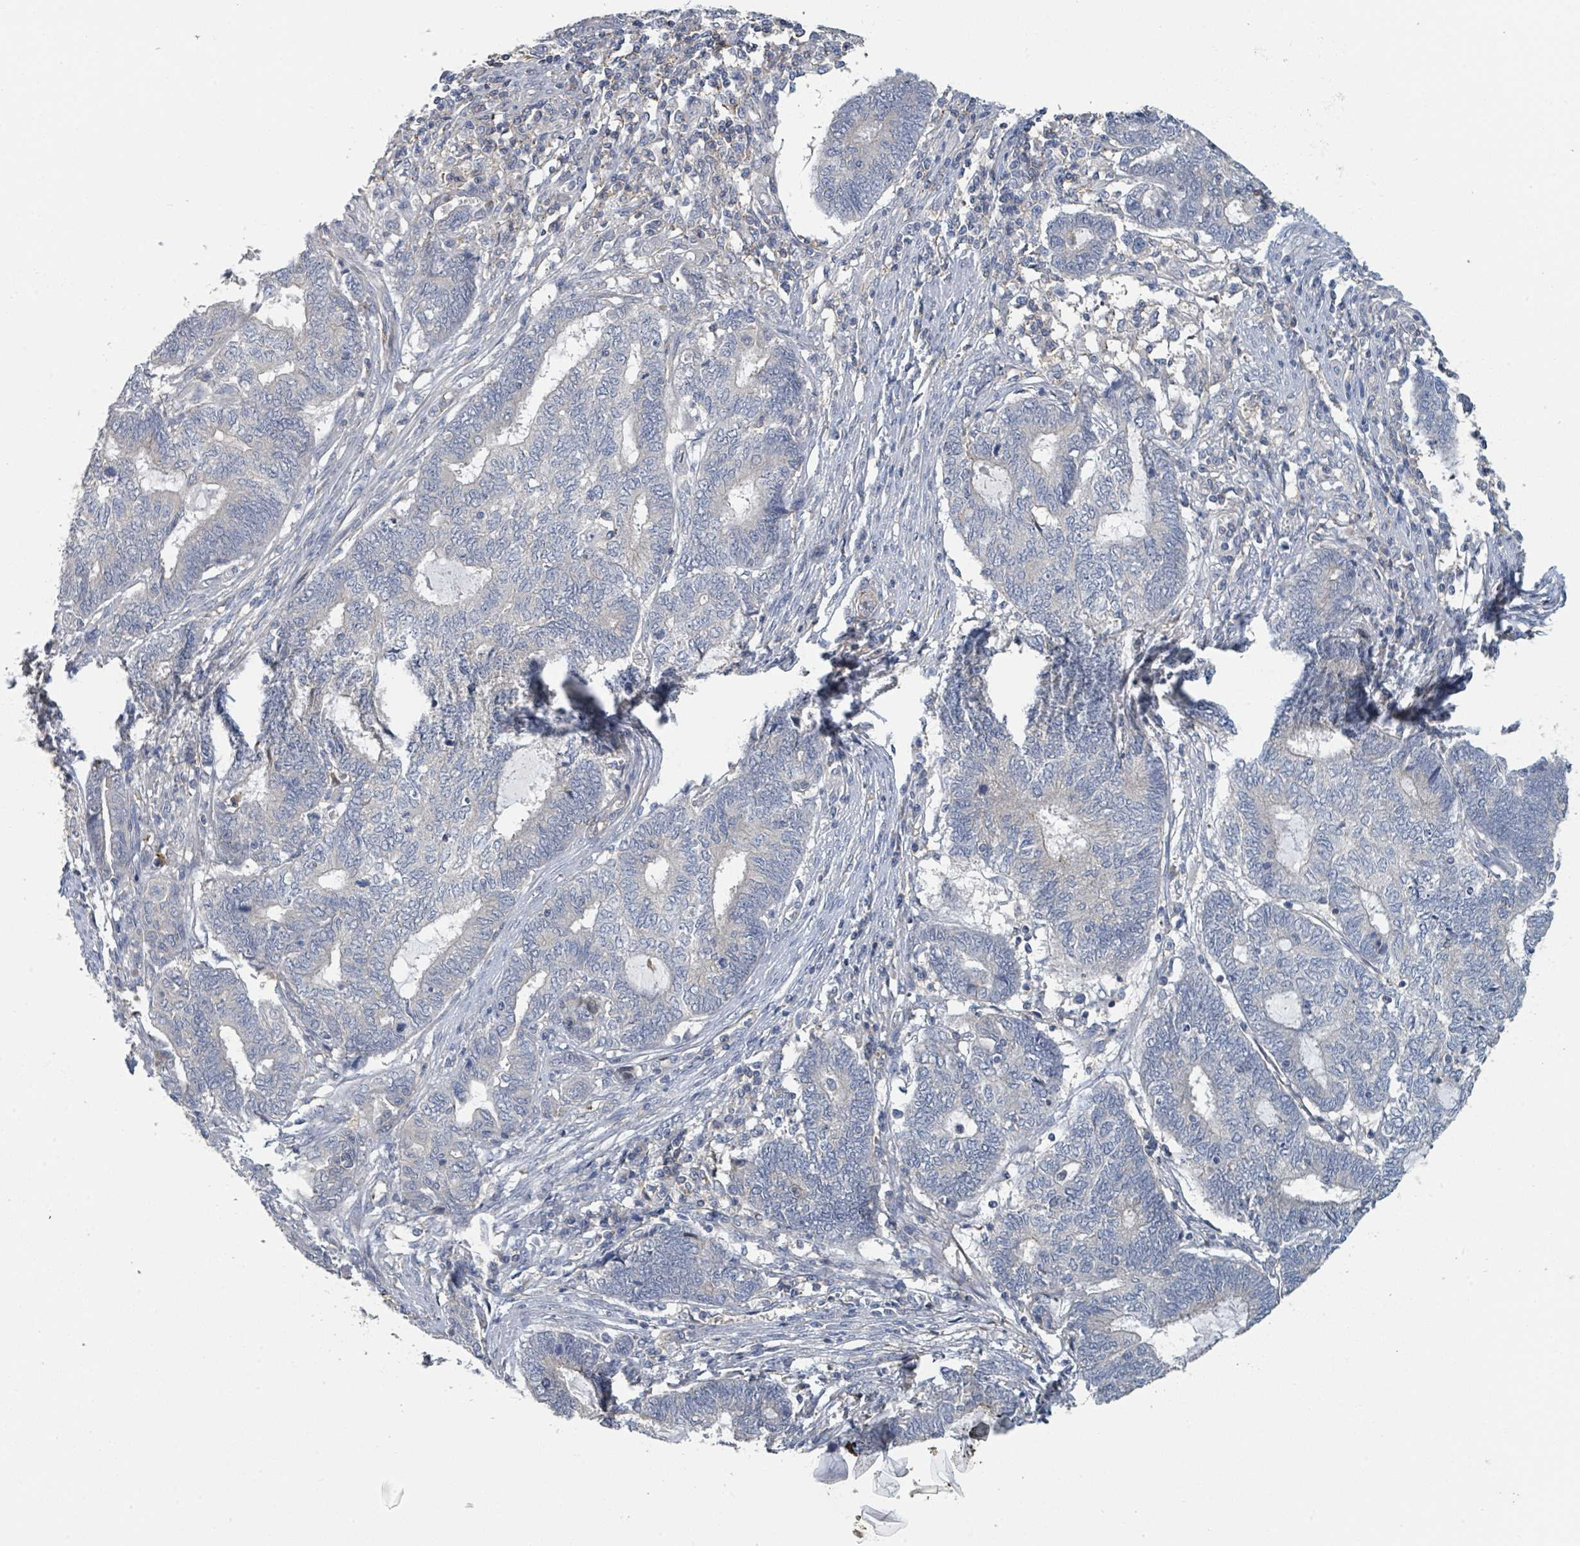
{"staining": {"intensity": "negative", "quantity": "none", "location": "none"}, "tissue": "endometrial cancer", "cell_type": "Tumor cells", "image_type": "cancer", "snomed": [{"axis": "morphology", "description": "Adenocarcinoma, NOS"}, {"axis": "topography", "description": "Uterus"}, {"axis": "topography", "description": "Endometrium"}], "caption": "Immunohistochemistry photomicrograph of neoplastic tissue: human adenocarcinoma (endometrial) stained with DAB (3,3'-diaminobenzidine) reveals no significant protein expression in tumor cells.", "gene": "LRRC42", "patient": {"sex": "female", "age": 70}}